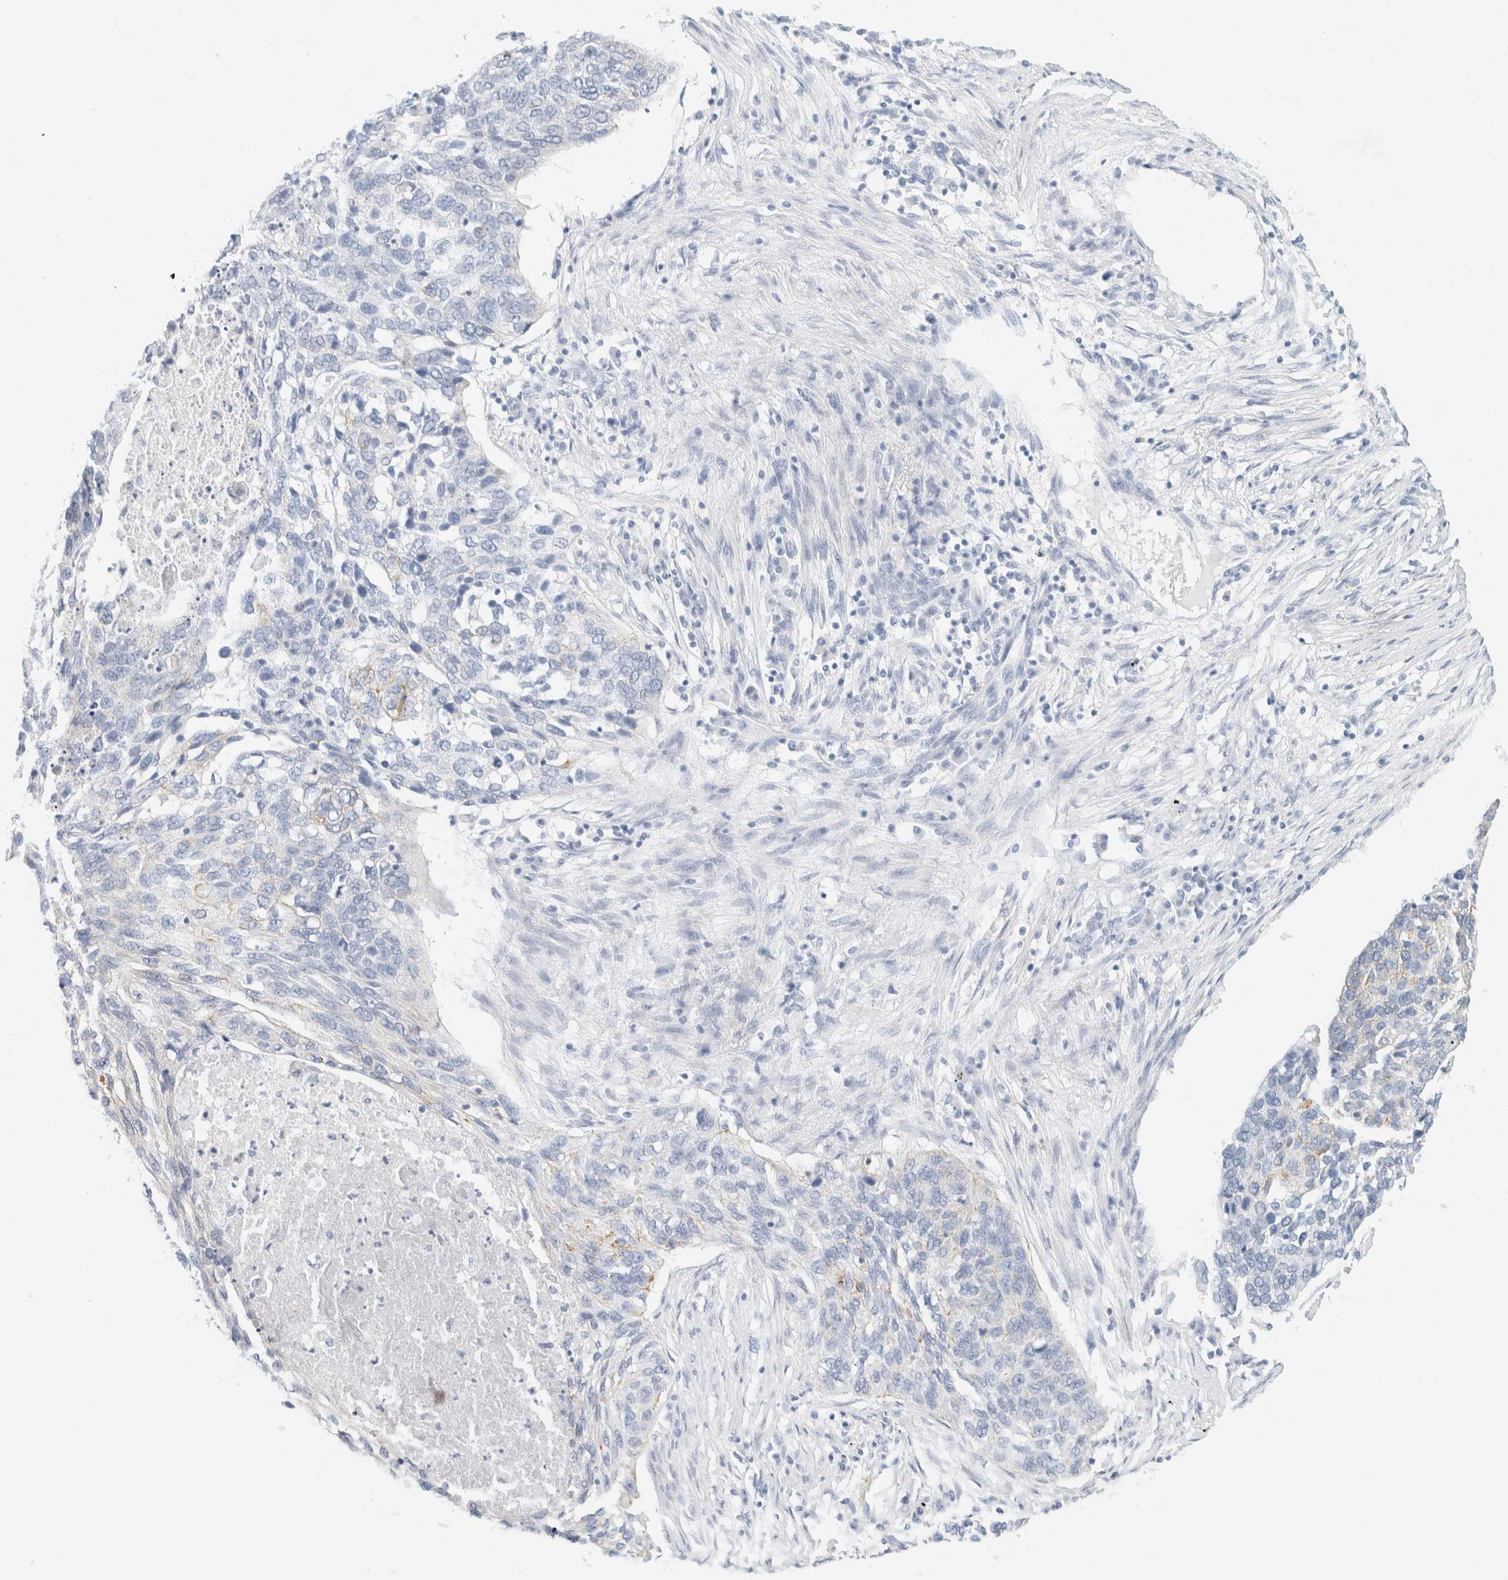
{"staining": {"intensity": "negative", "quantity": "none", "location": "none"}, "tissue": "lung cancer", "cell_type": "Tumor cells", "image_type": "cancer", "snomed": [{"axis": "morphology", "description": "Squamous cell carcinoma, NOS"}, {"axis": "topography", "description": "Lung"}], "caption": "Histopathology image shows no significant protein expression in tumor cells of lung squamous cell carcinoma.", "gene": "KRT20", "patient": {"sex": "female", "age": 63}}